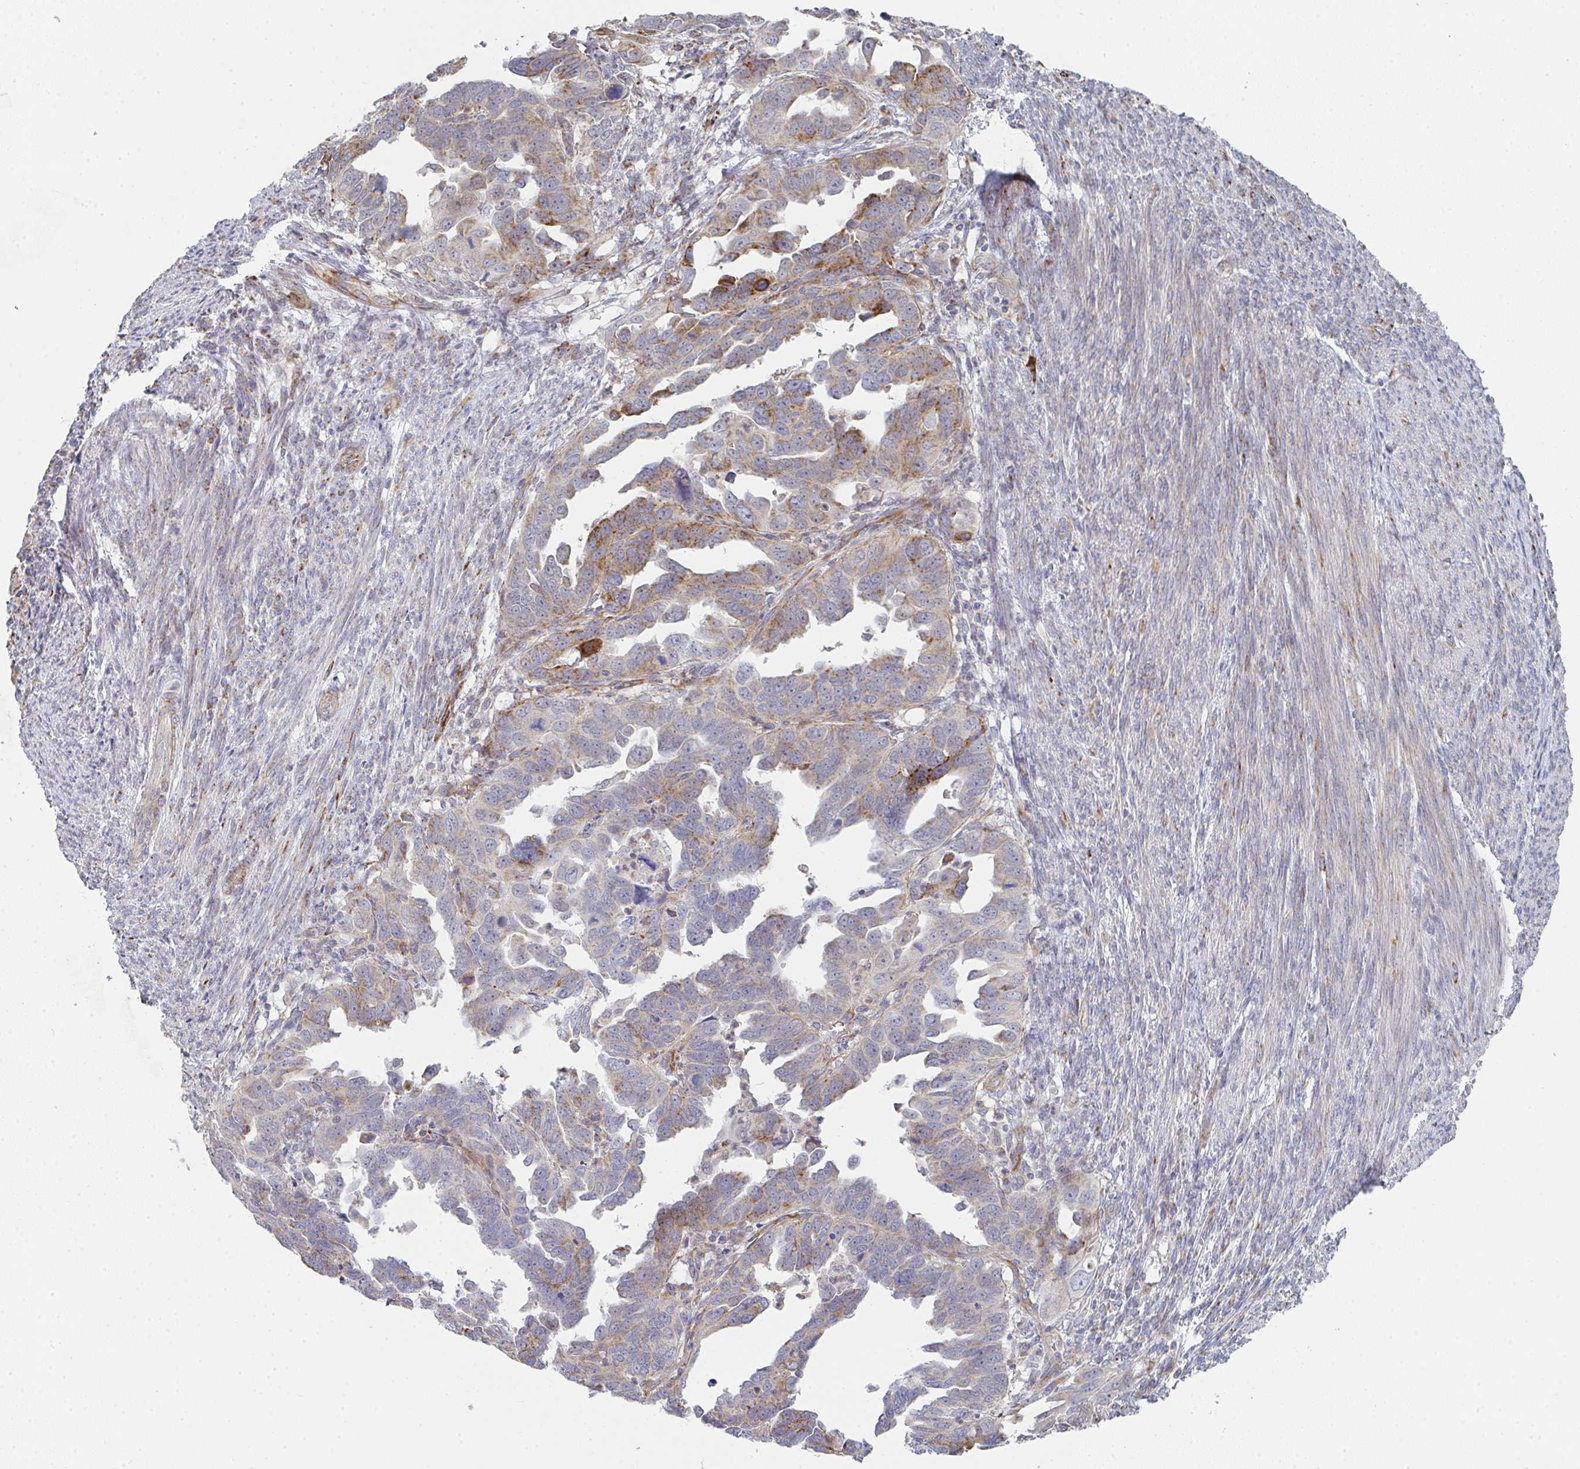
{"staining": {"intensity": "strong", "quantity": "25%-75%", "location": "cytoplasmic/membranous"}, "tissue": "endometrial cancer", "cell_type": "Tumor cells", "image_type": "cancer", "snomed": [{"axis": "morphology", "description": "Adenocarcinoma, NOS"}, {"axis": "topography", "description": "Endometrium"}], "caption": "Endometrial cancer was stained to show a protein in brown. There is high levels of strong cytoplasmic/membranous expression in about 25%-75% of tumor cells.", "gene": "ZNF526", "patient": {"sex": "female", "age": 65}}